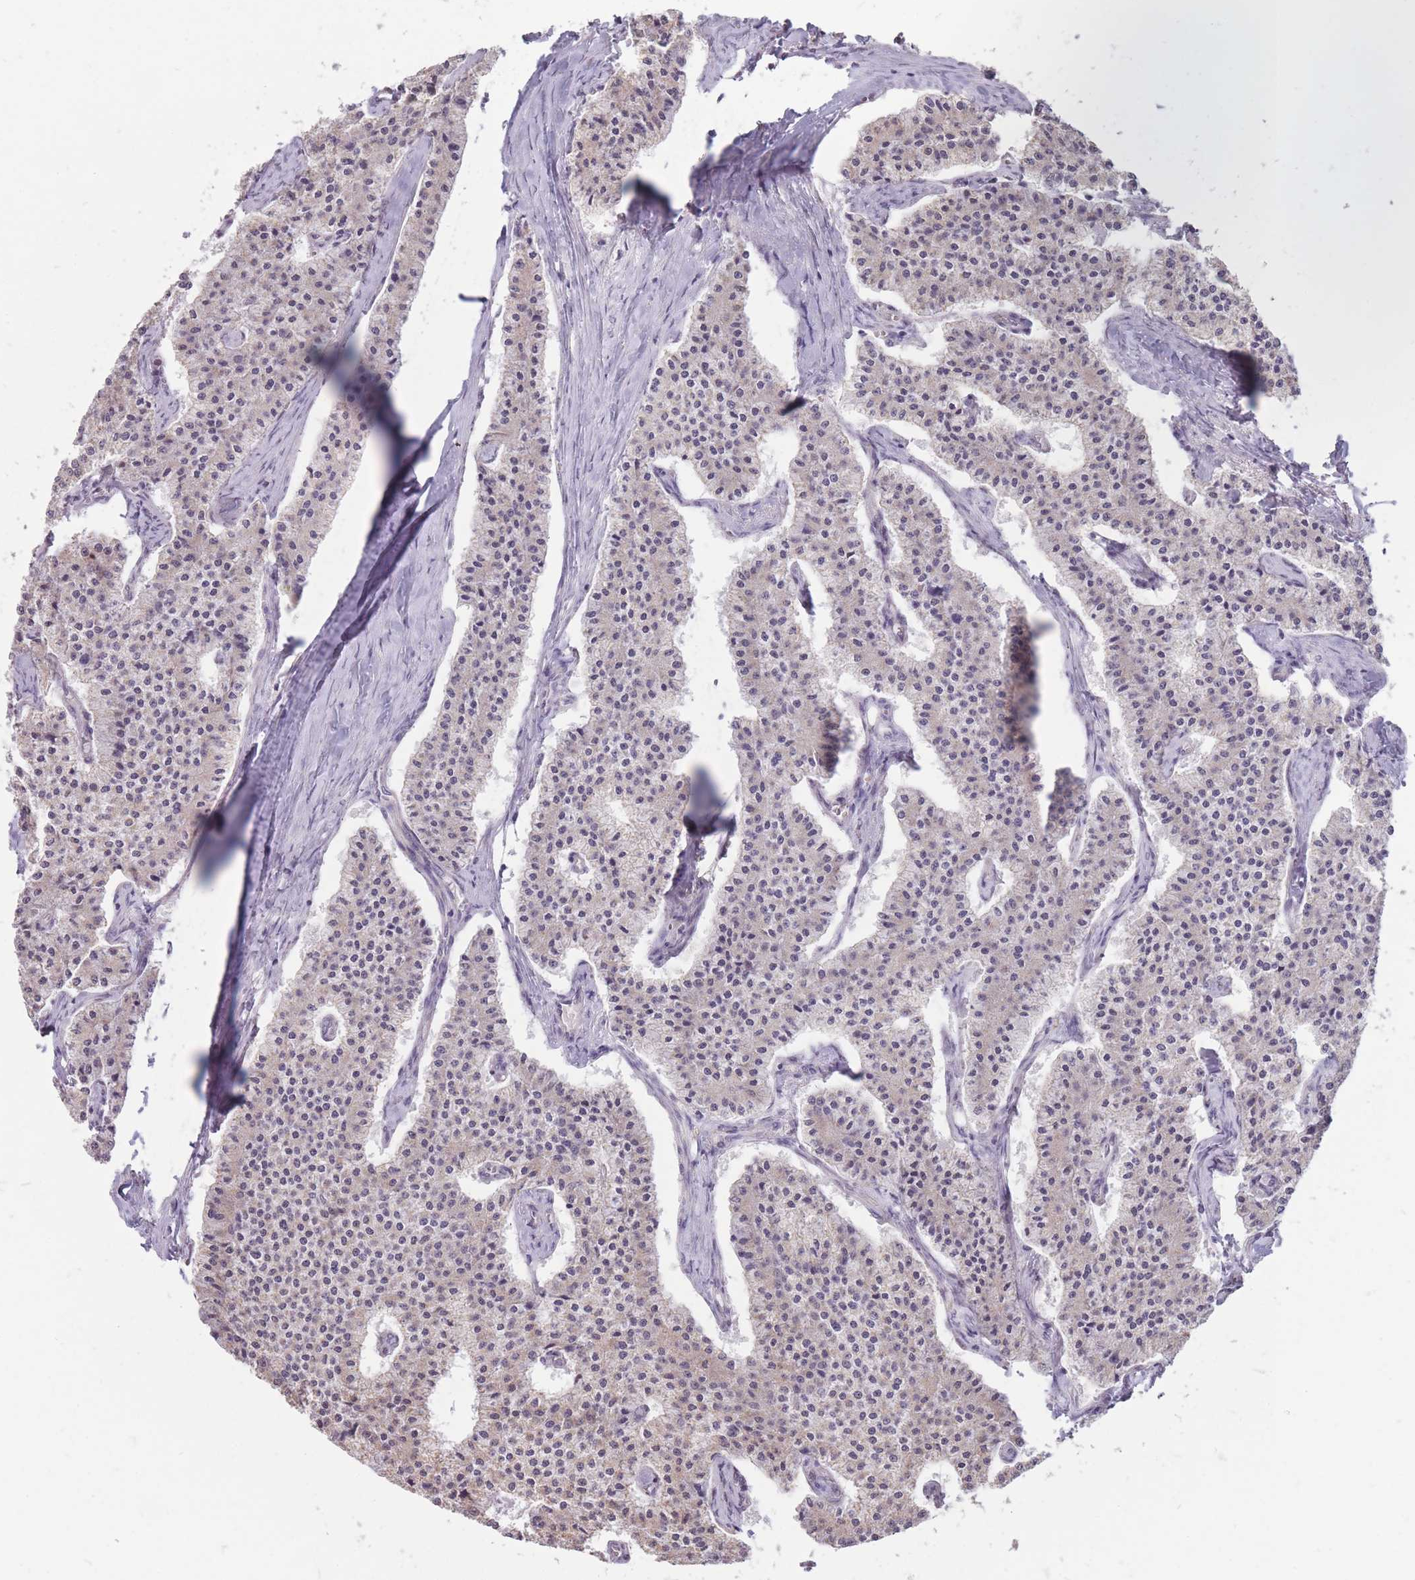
{"staining": {"intensity": "negative", "quantity": "none", "location": "none"}, "tissue": "carcinoid", "cell_type": "Tumor cells", "image_type": "cancer", "snomed": [{"axis": "morphology", "description": "Carcinoid, malignant, NOS"}, {"axis": "topography", "description": "Colon"}], "caption": "This is an IHC photomicrograph of carcinoid (malignant). There is no positivity in tumor cells.", "gene": "NELL1", "patient": {"sex": "female", "age": 52}}